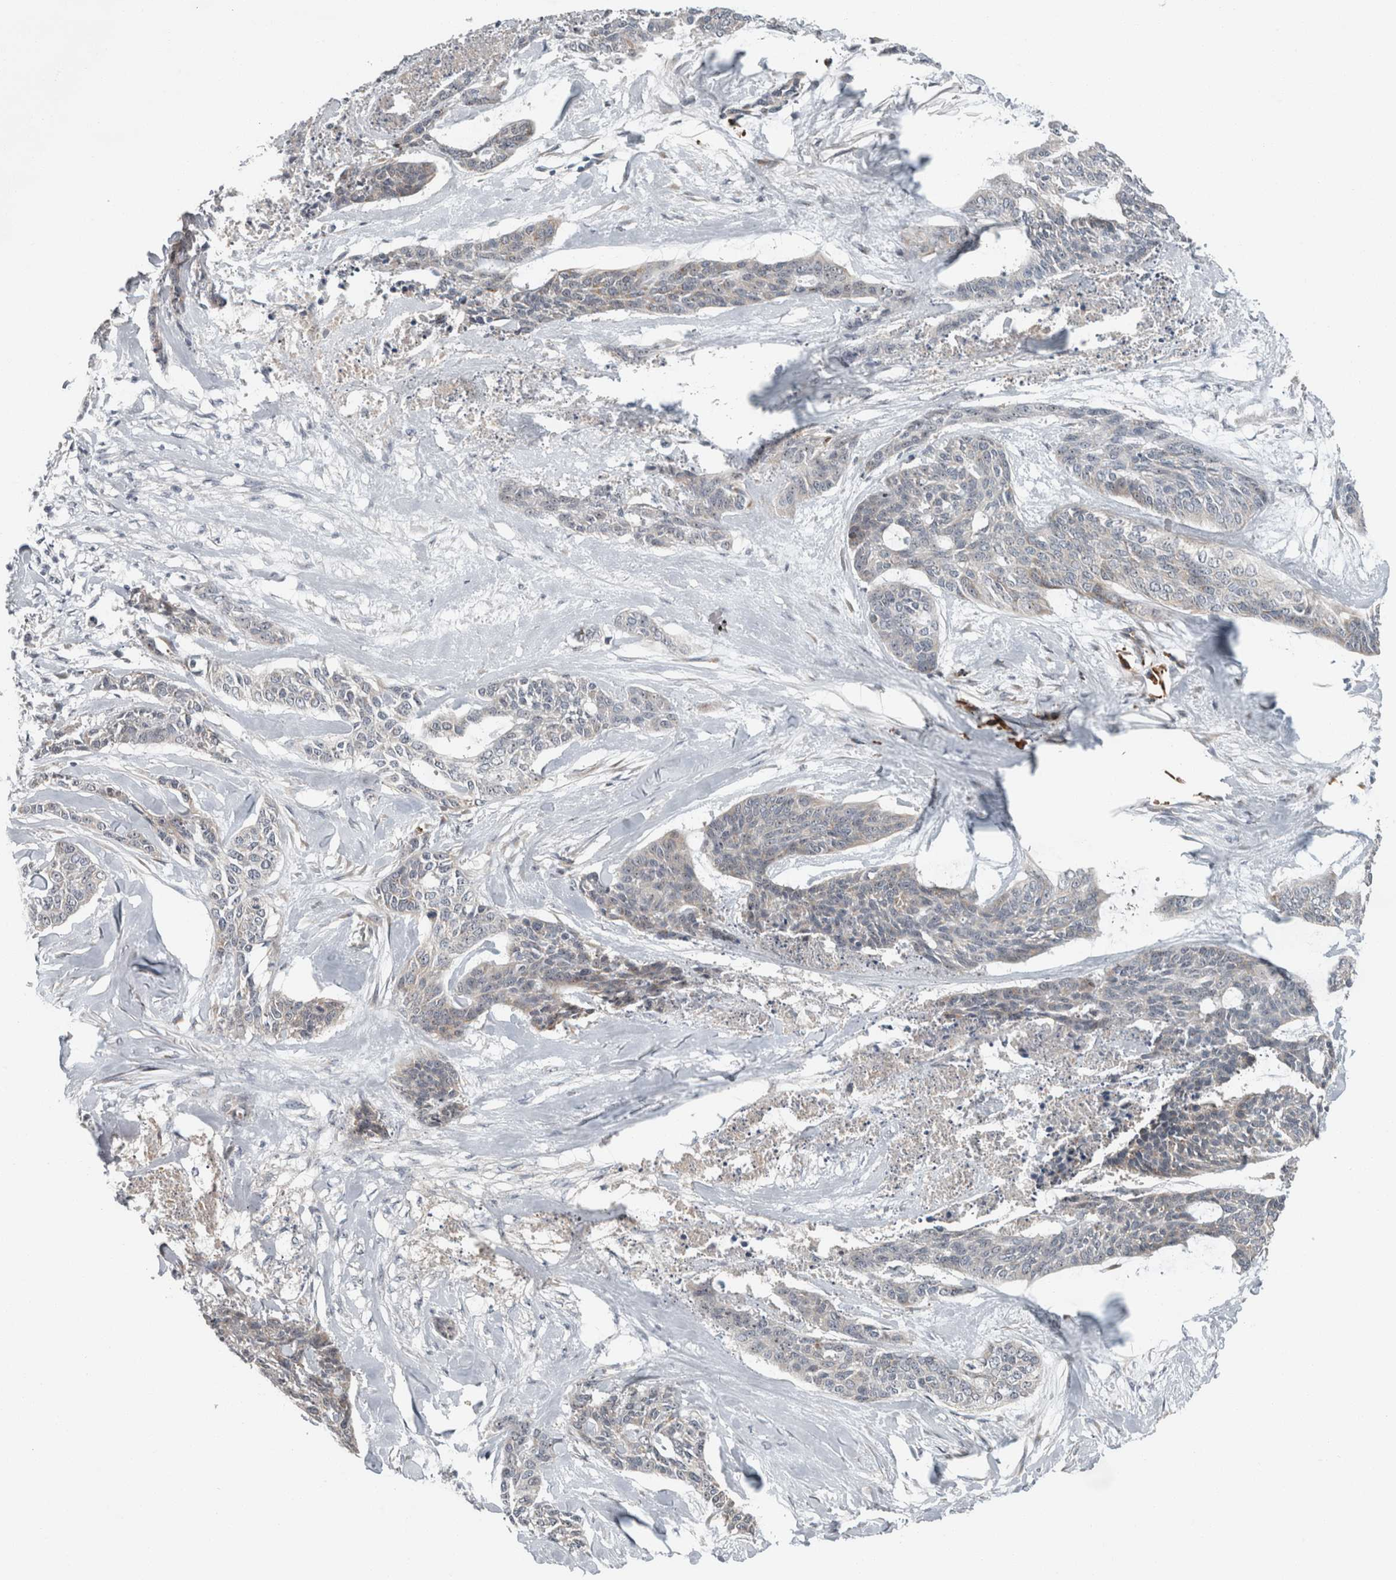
{"staining": {"intensity": "negative", "quantity": "none", "location": "none"}, "tissue": "skin cancer", "cell_type": "Tumor cells", "image_type": "cancer", "snomed": [{"axis": "morphology", "description": "Basal cell carcinoma"}, {"axis": "topography", "description": "Skin"}], "caption": "Micrograph shows no protein expression in tumor cells of skin basal cell carcinoma tissue.", "gene": "USP25", "patient": {"sex": "female", "age": 64}}